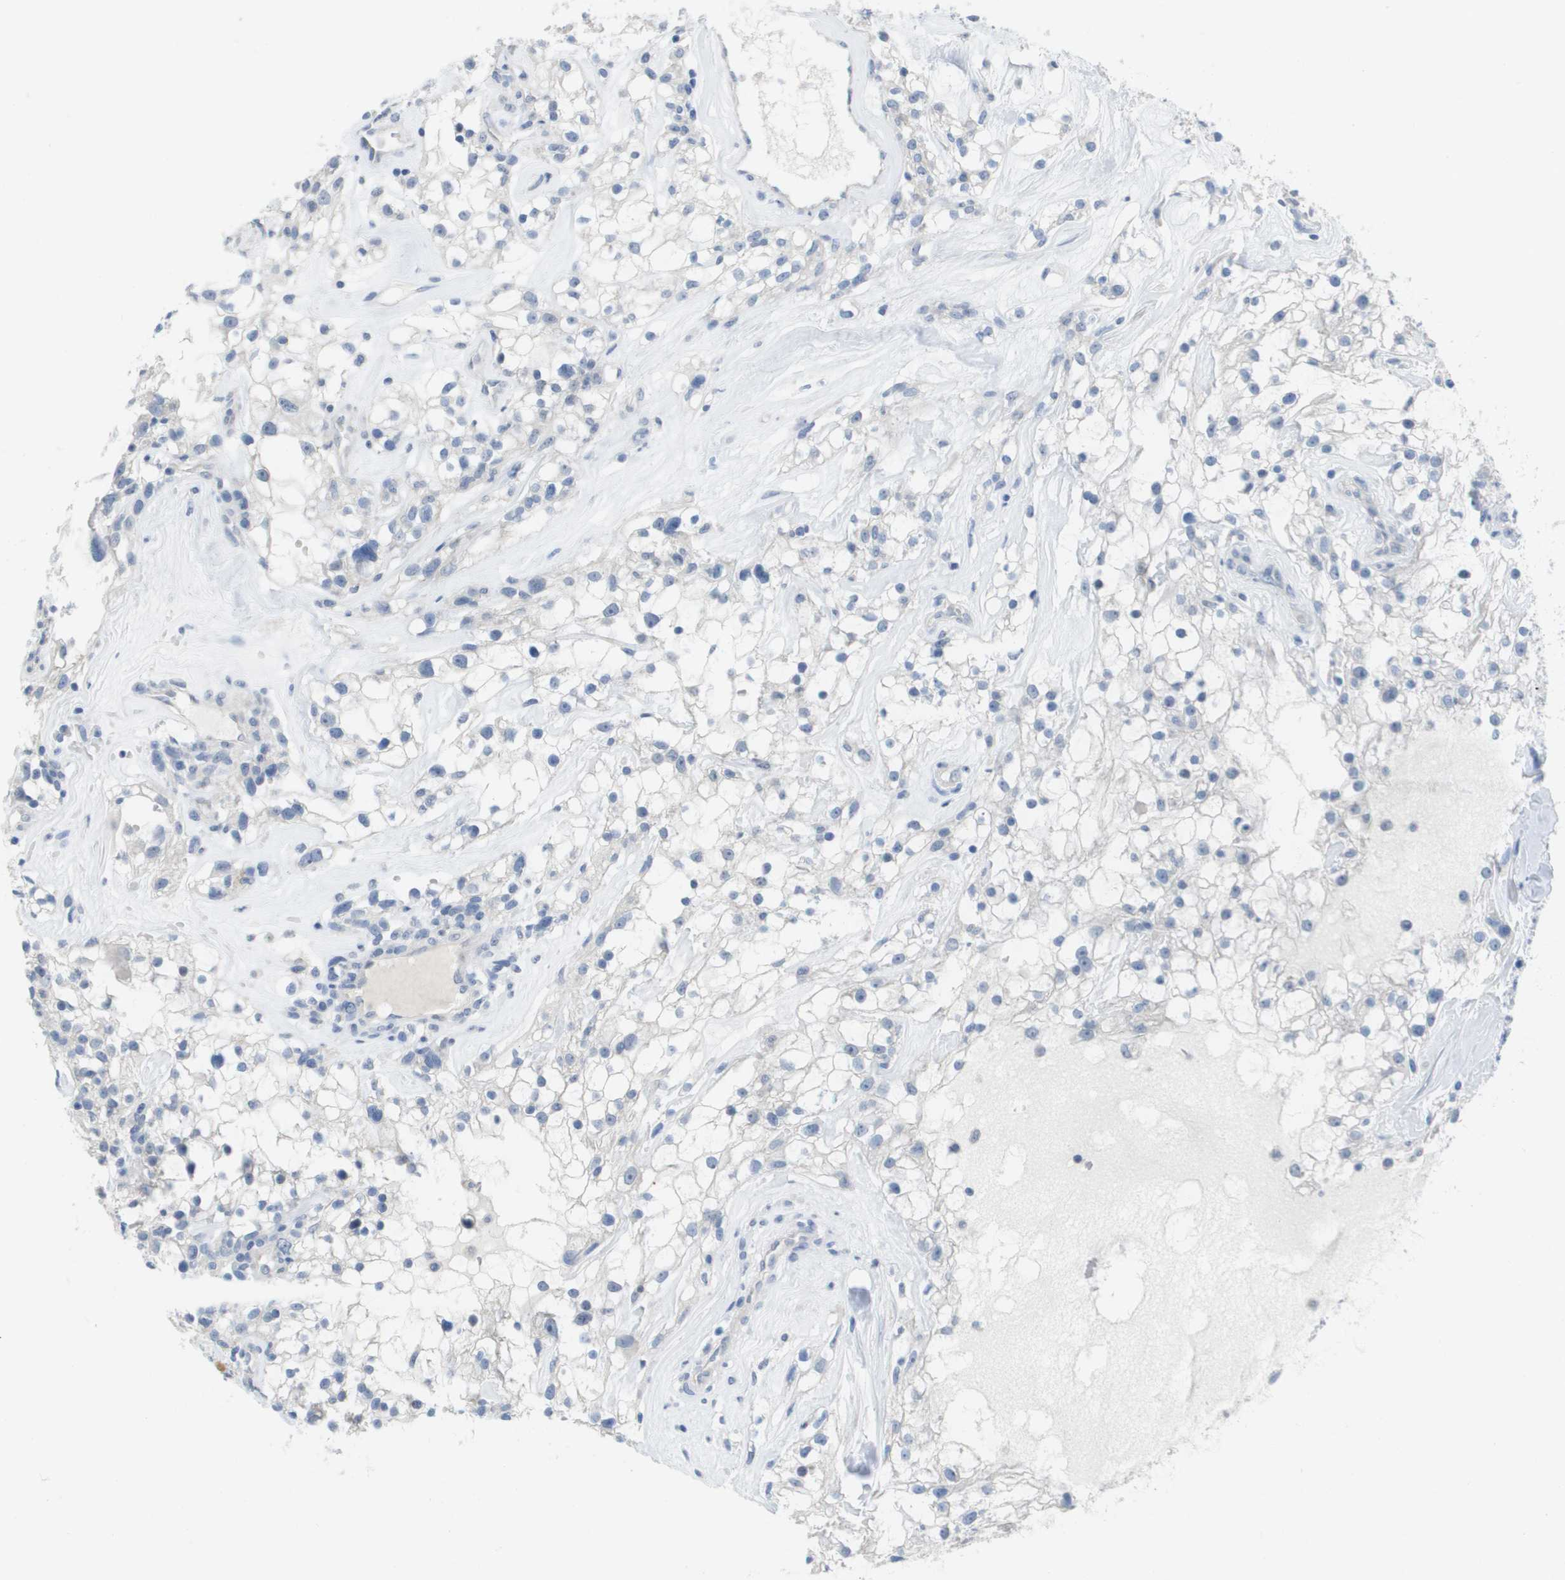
{"staining": {"intensity": "negative", "quantity": "none", "location": "none"}, "tissue": "renal cancer", "cell_type": "Tumor cells", "image_type": "cancer", "snomed": [{"axis": "morphology", "description": "Adenocarcinoma, NOS"}, {"axis": "topography", "description": "Kidney"}], "caption": "Immunohistochemistry (IHC) of renal cancer (adenocarcinoma) demonstrates no positivity in tumor cells.", "gene": "PDE4A", "patient": {"sex": "female", "age": 60}}